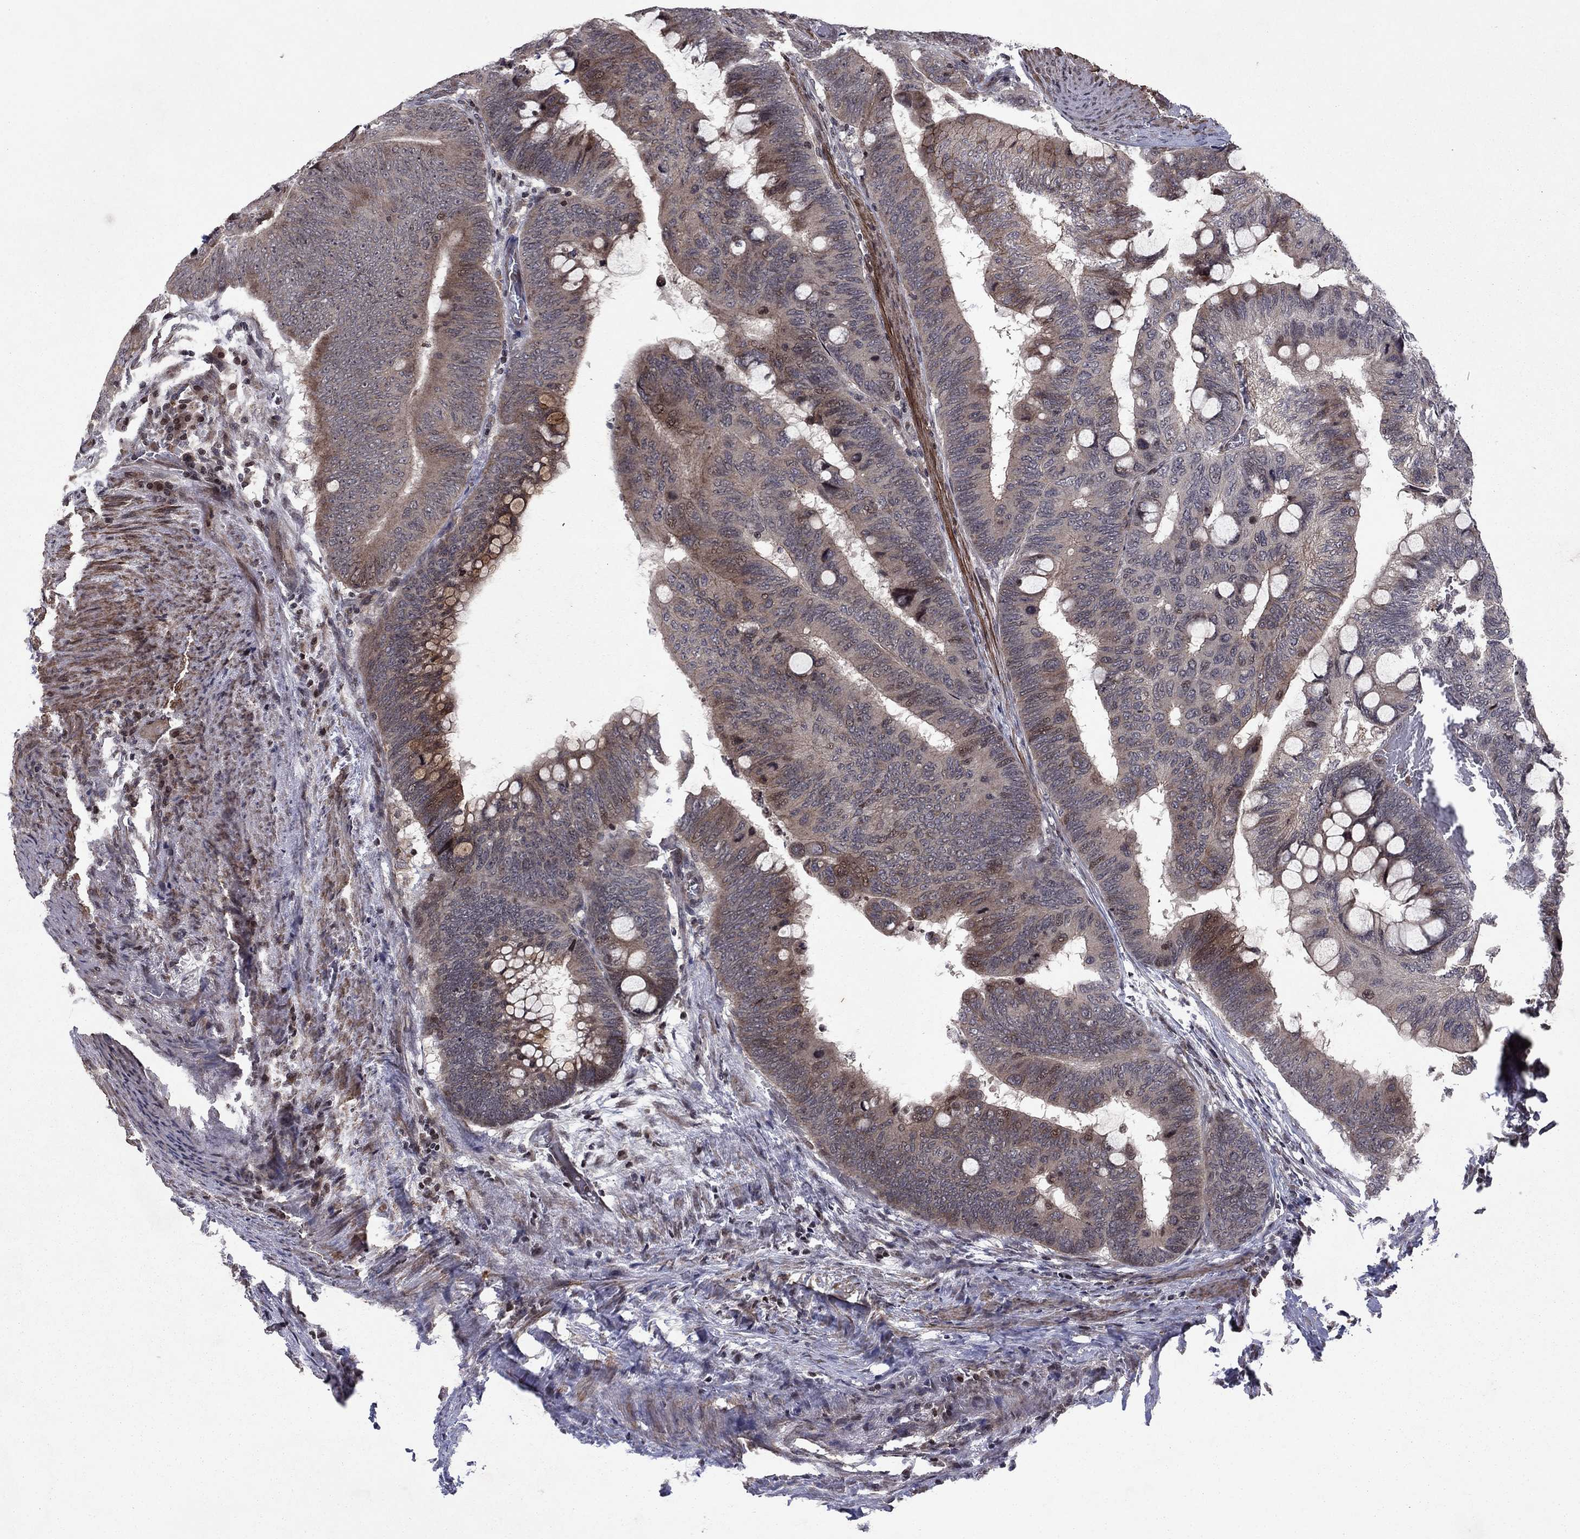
{"staining": {"intensity": "moderate", "quantity": "<25%", "location": "cytoplasmic/membranous"}, "tissue": "colorectal cancer", "cell_type": "Tumor cells", "image_type": "cancer", "snomed": [{"axis": "morphology", "description": "Normal tissue, NOS"}, {"axis": "morphology", "description": "Adenocarcinoma, NOS"}, {"axis": "topography", "description": "Rectum"}, {"axis": "topography", "description": "Peripheral nerve tissue"}], "caption": "The micrograph reveals immunohistochemical staining of adenocarcinoma (colorectal). There is moderate cytoplasmic/membranous staining is present in approximately <25% of tumor cells.", "gene": "SORBS1", "patient": {"sex": "male", "age": 92}}